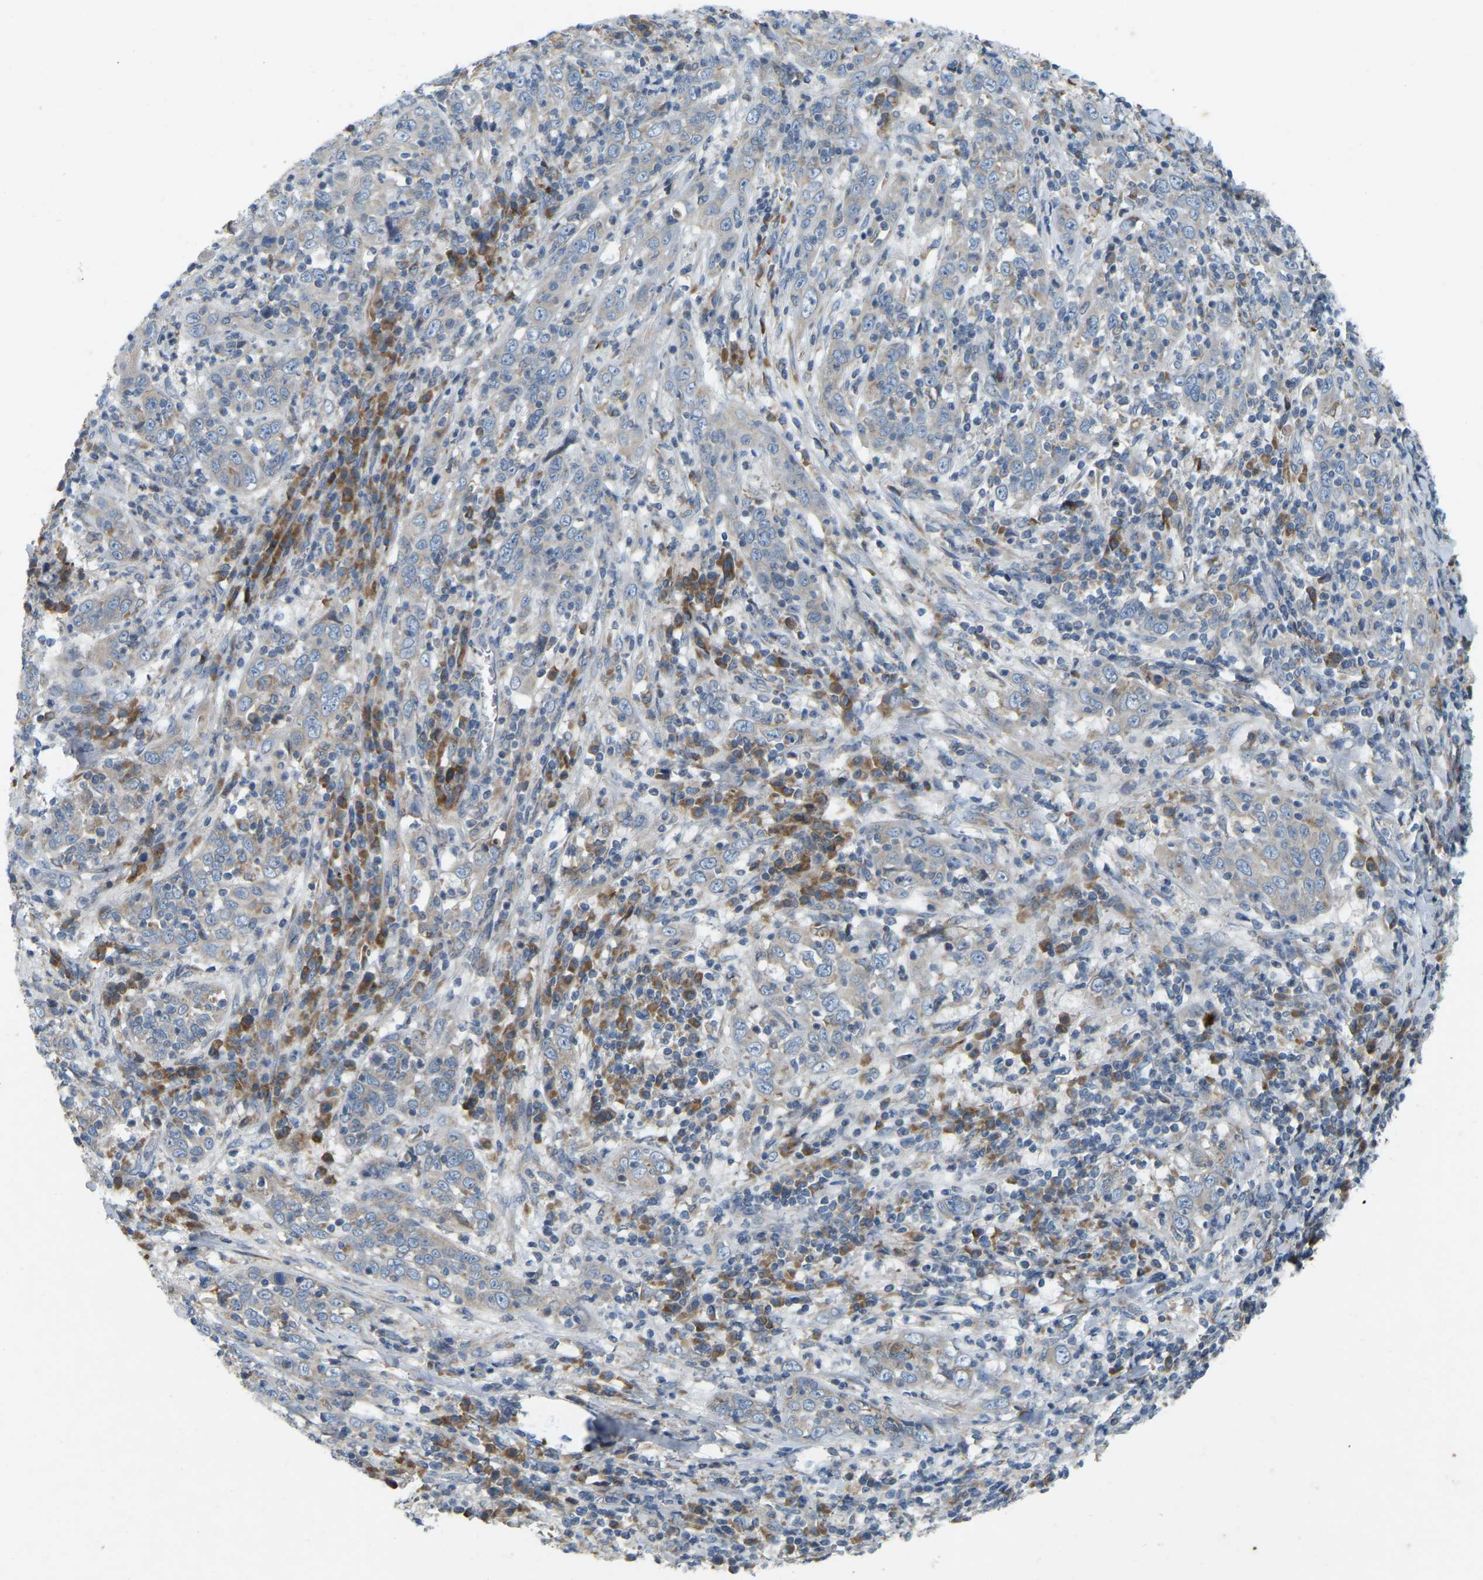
{"staining": {"intensity": "negative", "quantity": "none", "location": "none"}, "tissue": "cervical cancer", "cell_type": "Tumor cells", "image_type": "cancer", "snomed": [{"axis": "morphology", "description": "Squamous cell carcinoma, NOS"}, {"axis": "topography", "description": "Cervix"}], "caption": "Protein analysis of squamous cell carcinoma (cervical) demonstrates no significant staining in tumor cells.", "gene": "PARL", "patient": {"sex": "female", "age": 46}}